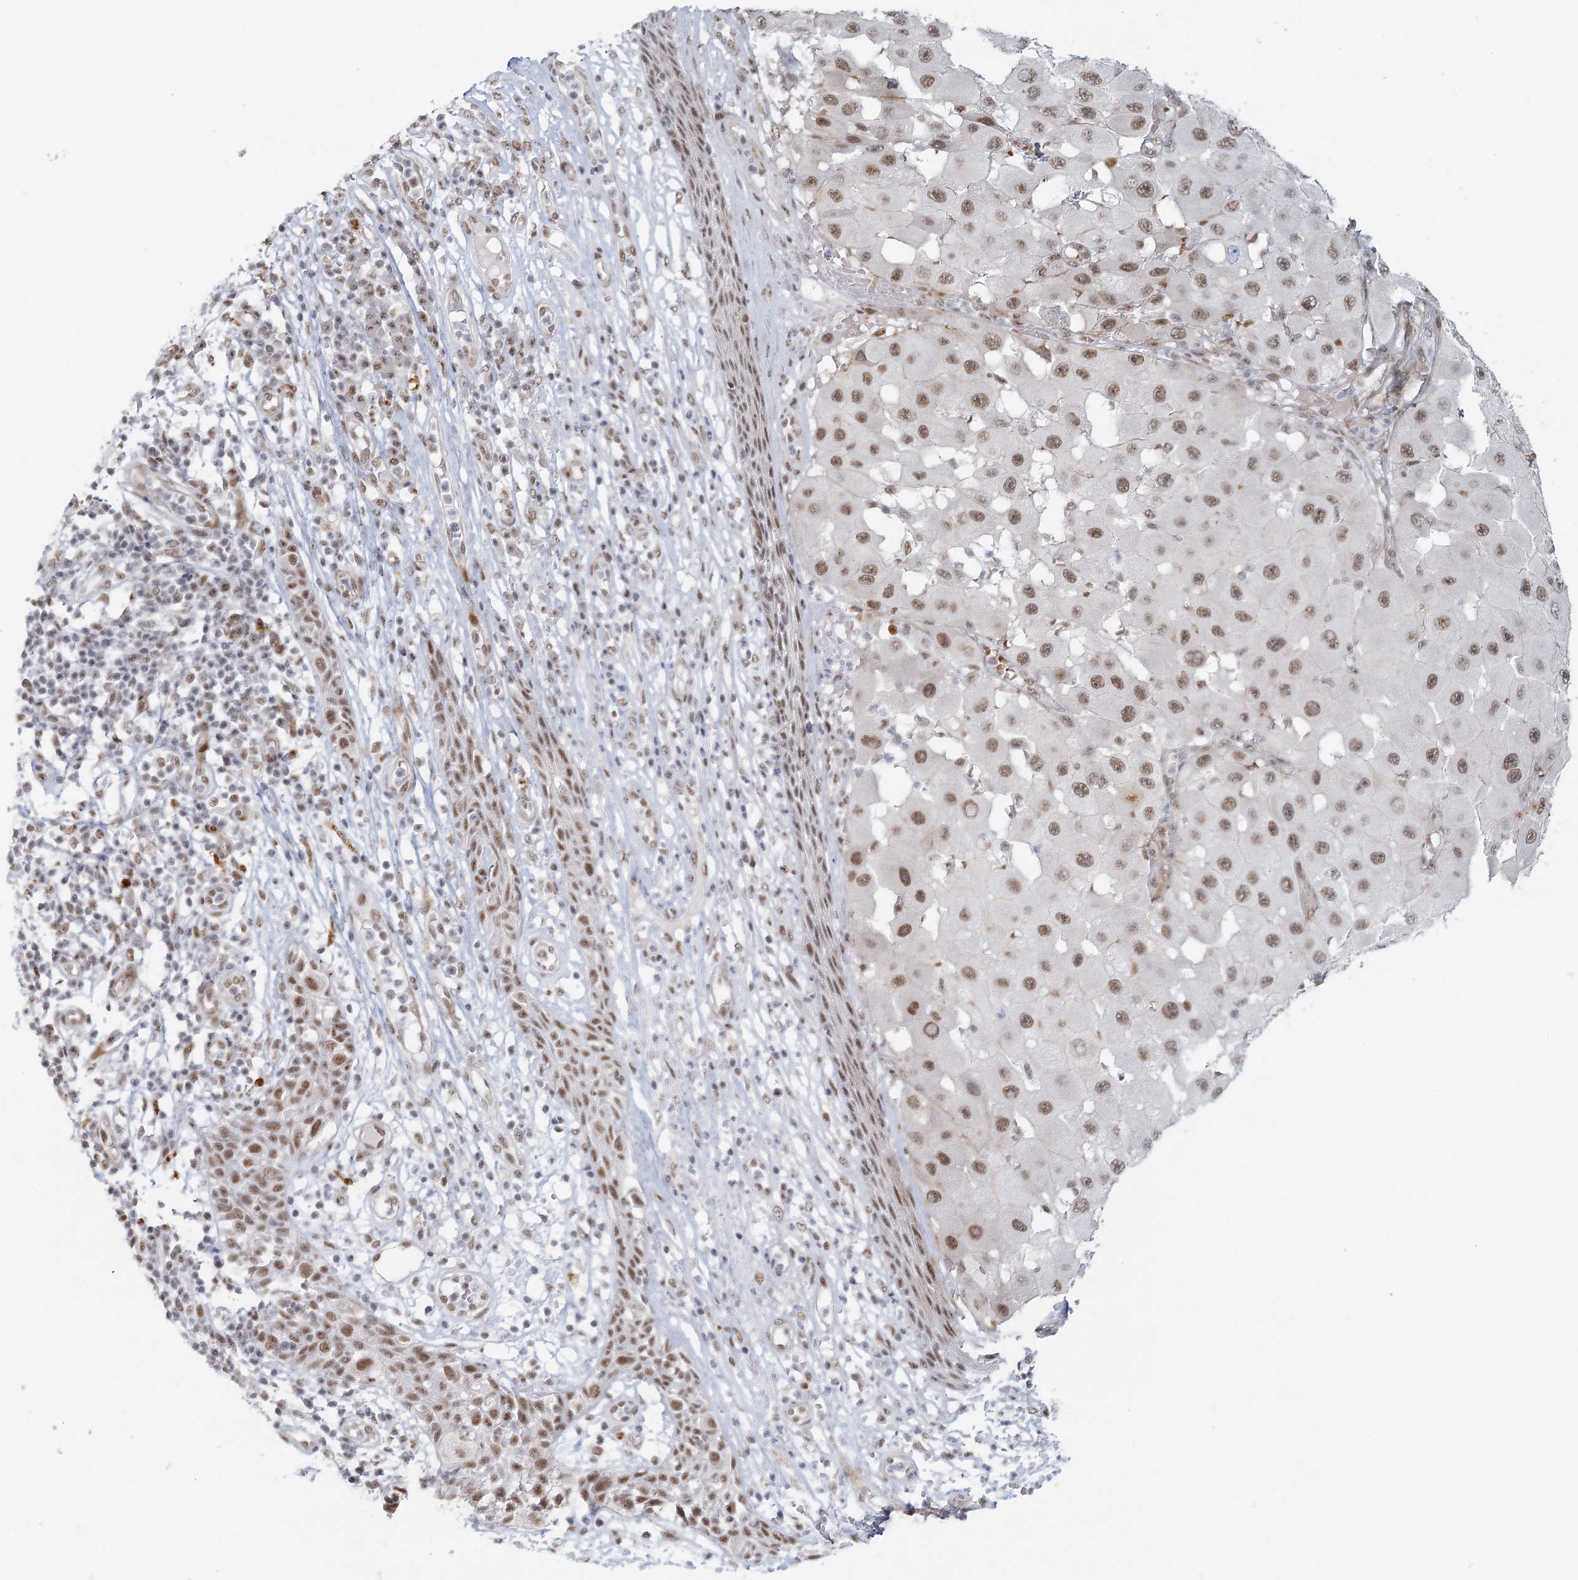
{"staining": {"intensity": "moderate", "quantity": ">75%", "location": "nuclear"}, "tissue": "melanoma", "cell_type": "Tumor cells", "image_type": "cancer", "snomed": [{"axis": "morphology", "description": "Malignant melanoma, NOS"}, {"axis": "topography", "description": "Skin"}], "caption": "Tumor cells reveal medium levels of moderate nuclear staining in approximately >75% of cells in human melanoma.", "gene": "U2SURP", "patient": {"sex": "female", "age": 81}}